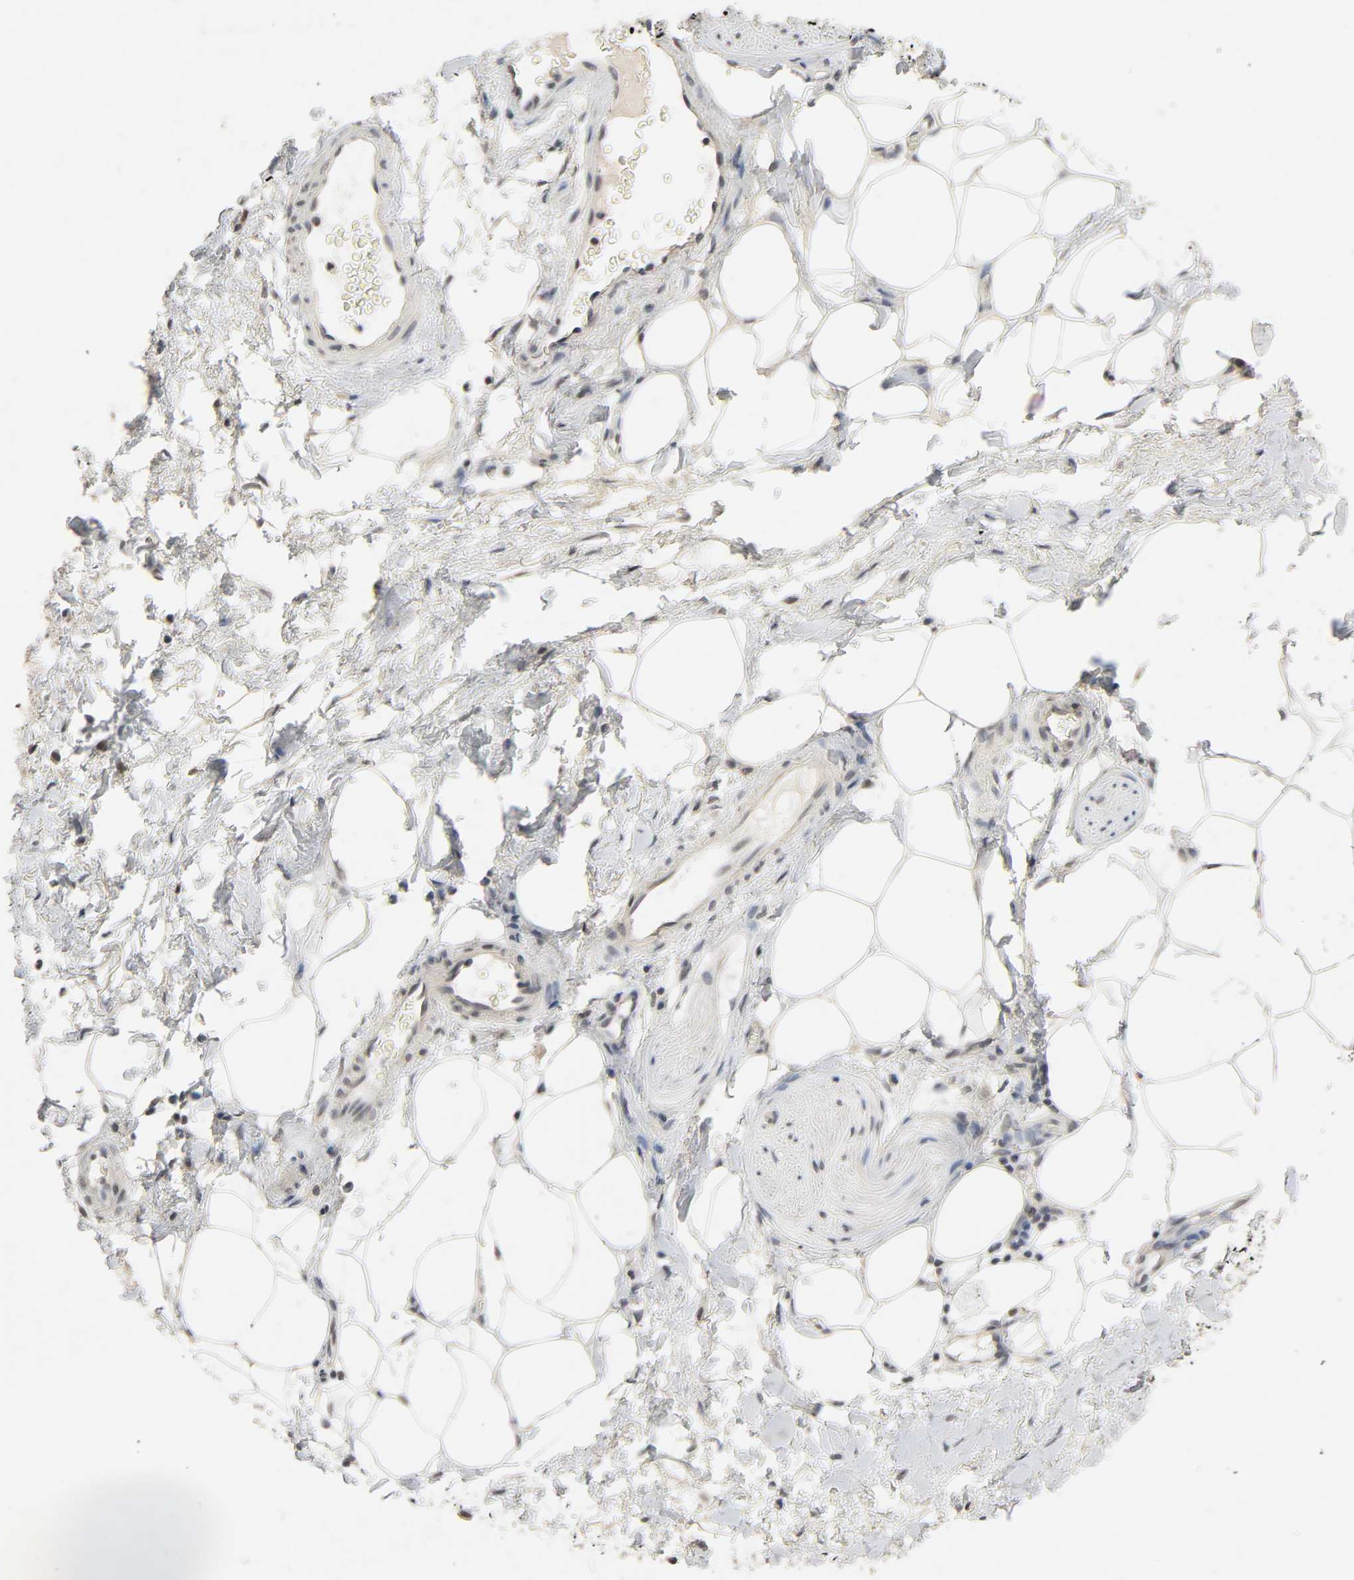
{"staining": {"intensity": "weak", "quantity": "25%-75%", "location": "cytoplasmic/membranous"}, "tissue": "adipose tissue", "cell_type": "Adipocytes", "image_type": "normal", "snomed": [{"axis": "morphology", "description": "Normal tissue, NOS"}, {"axis": "topography", "description": "Soft tissue"}, {"axis": "topography", "description": "Peripheral nerve tissue"}], "caption": "An image of adipose tissue stained for a protein exhibits weak cytoplasmic/membranous brown staining in adipocytes. The protein is stained brown, and the nuclei are stained in blue (DAB (3,3'-diaminobenzidine) IHC with brightfield microscopy, high magnification).", "gene": "MAPKAPK5", "patient": {"sex": "female", "age": 71}}